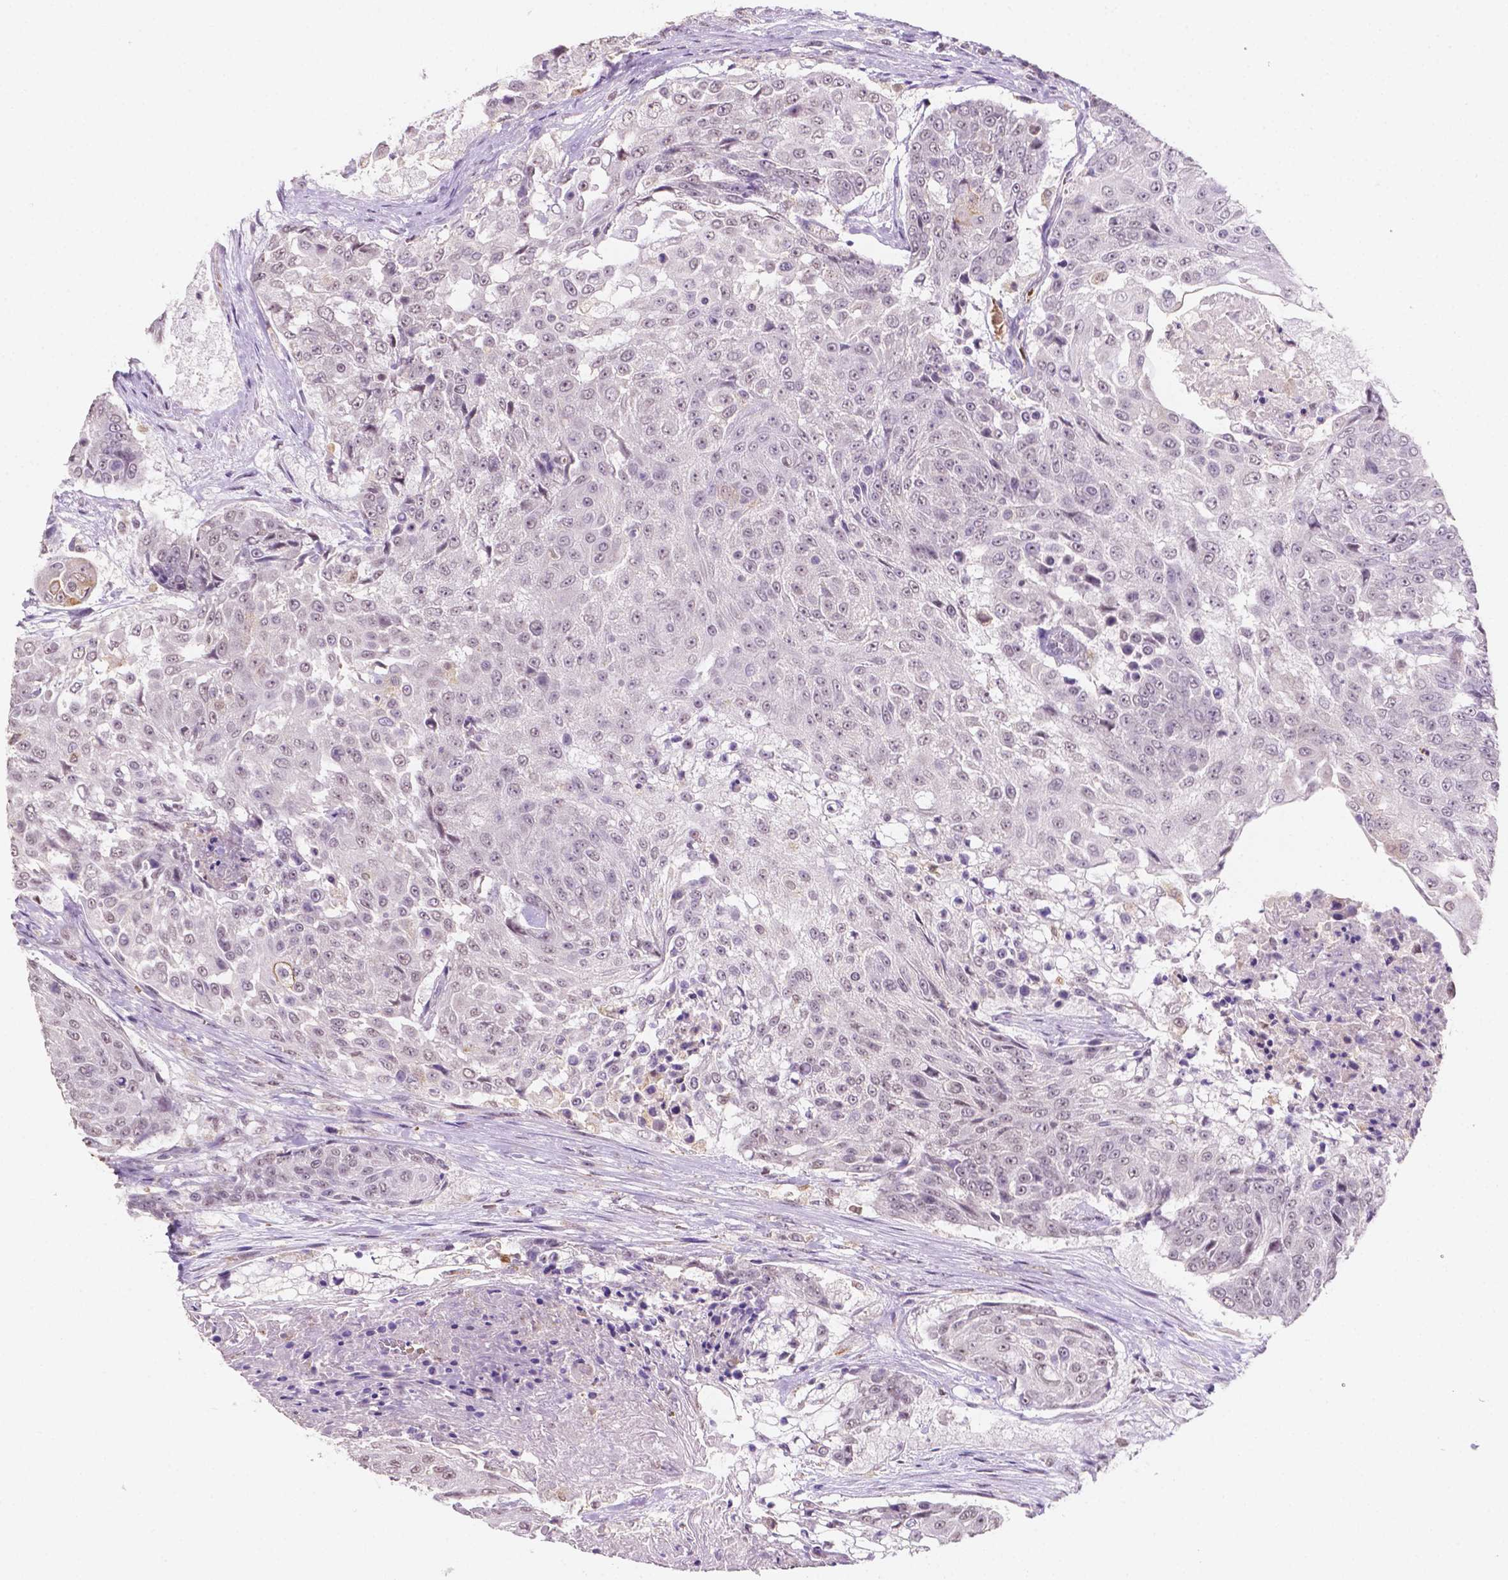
{"staining": {"intensity": "negative", "quantity": "none", "location": "none"}, "tissue": "urothelial cancer", "cell_type": "Tumor cells", "image_type": "cancer", "snomed": [{"axis": "morphology", "description": "Urothelial carcinoma, High grade"}, {"axis": "topography", "description": "Urinary bladder"}], "caption": "Immunohistochemistry (IHC) photomicrograph of urothelial carcinoma (high-grade) stained for a protein (brown), which reveals no expression in tumor cells.", "gene": "SHLD3", "patient": {"sex": "female", "age": 63}}